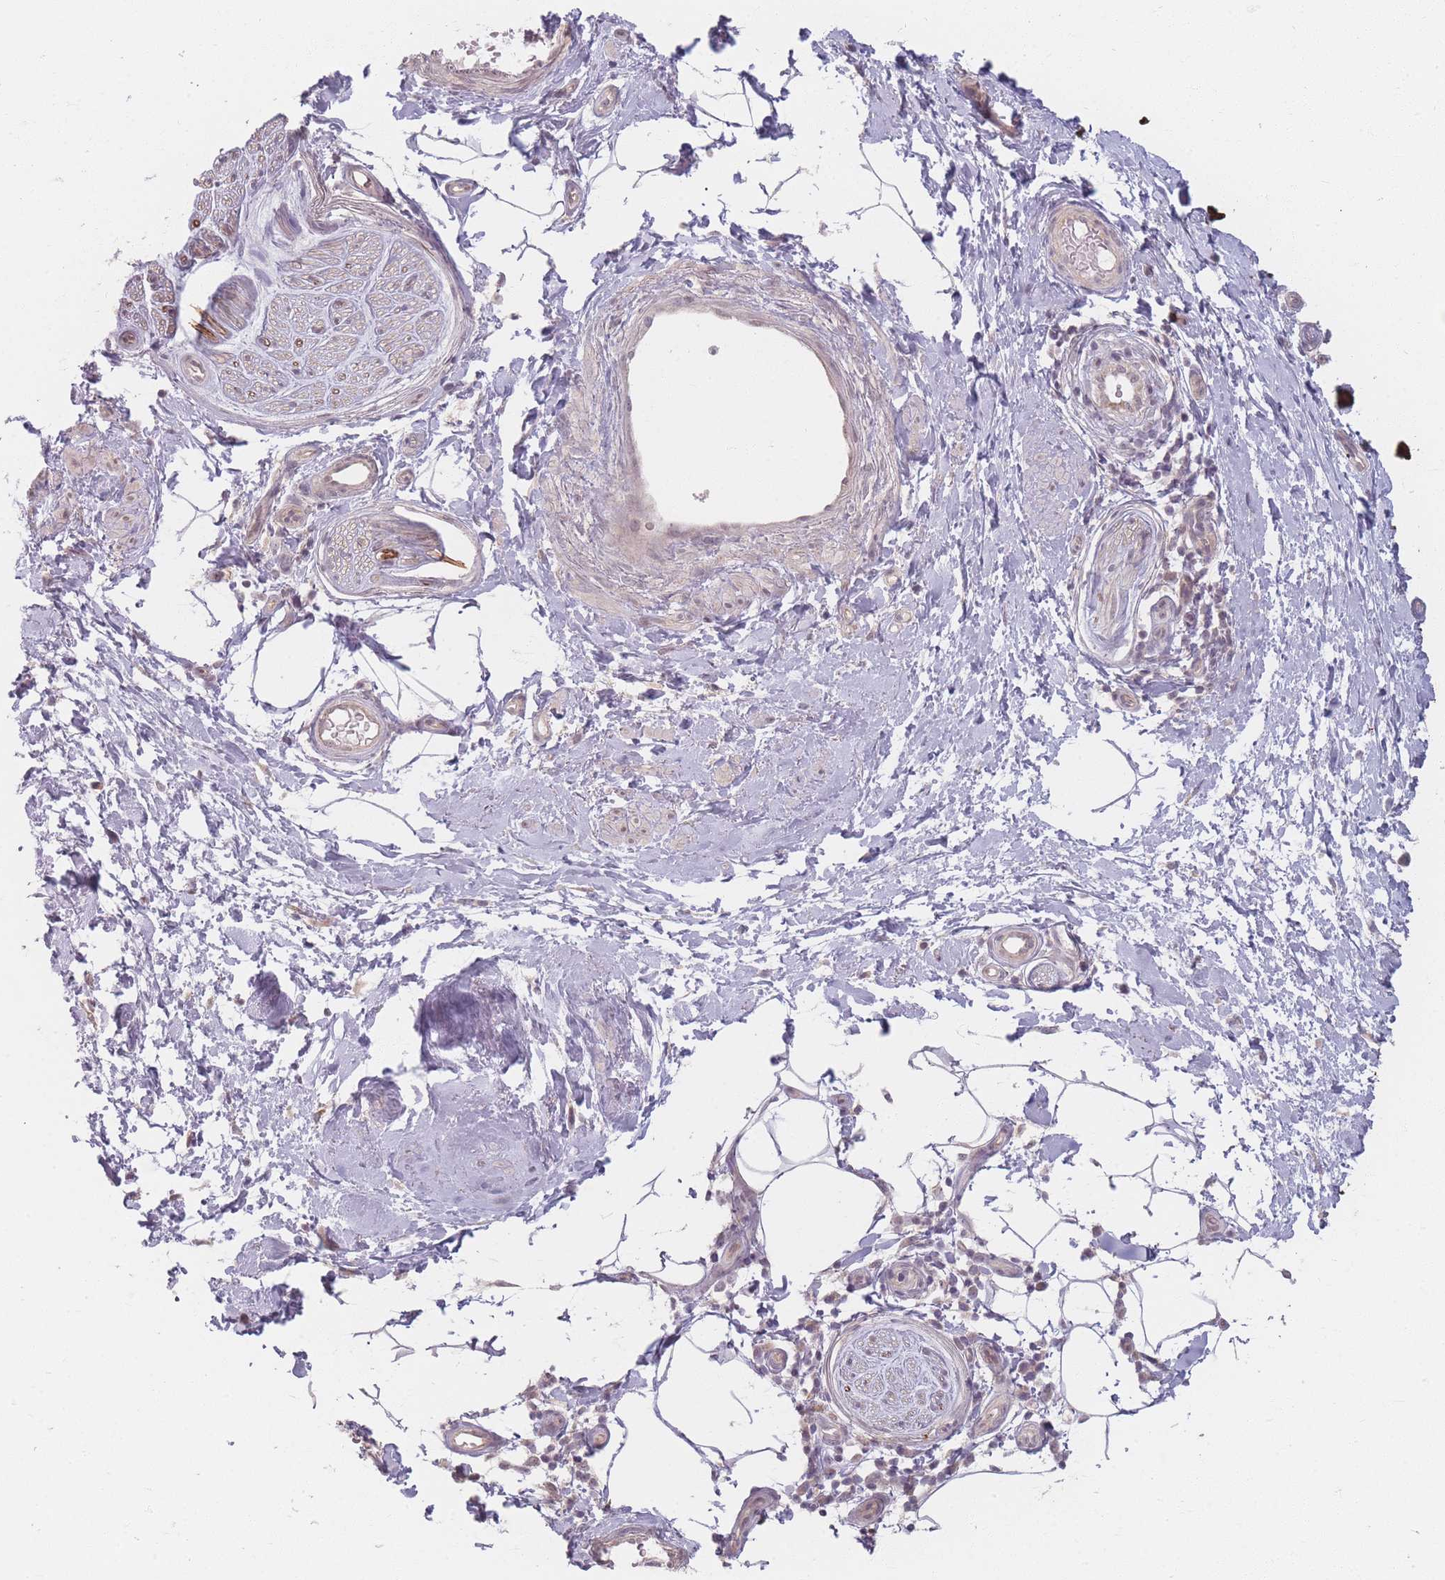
{"staining": {"intensity": "weak", "quantity": "<25%", "location": "cytoplasmic/membranous"}, "tissue": "adipose tissue", "cell_type": "Adipocytes", "image_type": "normal", "snomed": [{"axis": "morphology", "description": "Normal tissue, NOS"}, {"axis": "topography", "description": "Soft tissue"}, {"axis": "topography", "description": "Adipose tissue"}, {"axis": "topography", "description": "Vascular tissue"}, {"axis": "topography", "description": "Peripheral nerve tissue"}], "caption": "An immunohistochemistry (IHC) photomicrograph of normal adipose tissue is shown. There is no staining in adipocytes of adipose tissue. (Immunohistochemistry, brightfield microscopy, high magnification).", "gene": "GABRA6", "patient": {"sex": "male", "age": 74}}